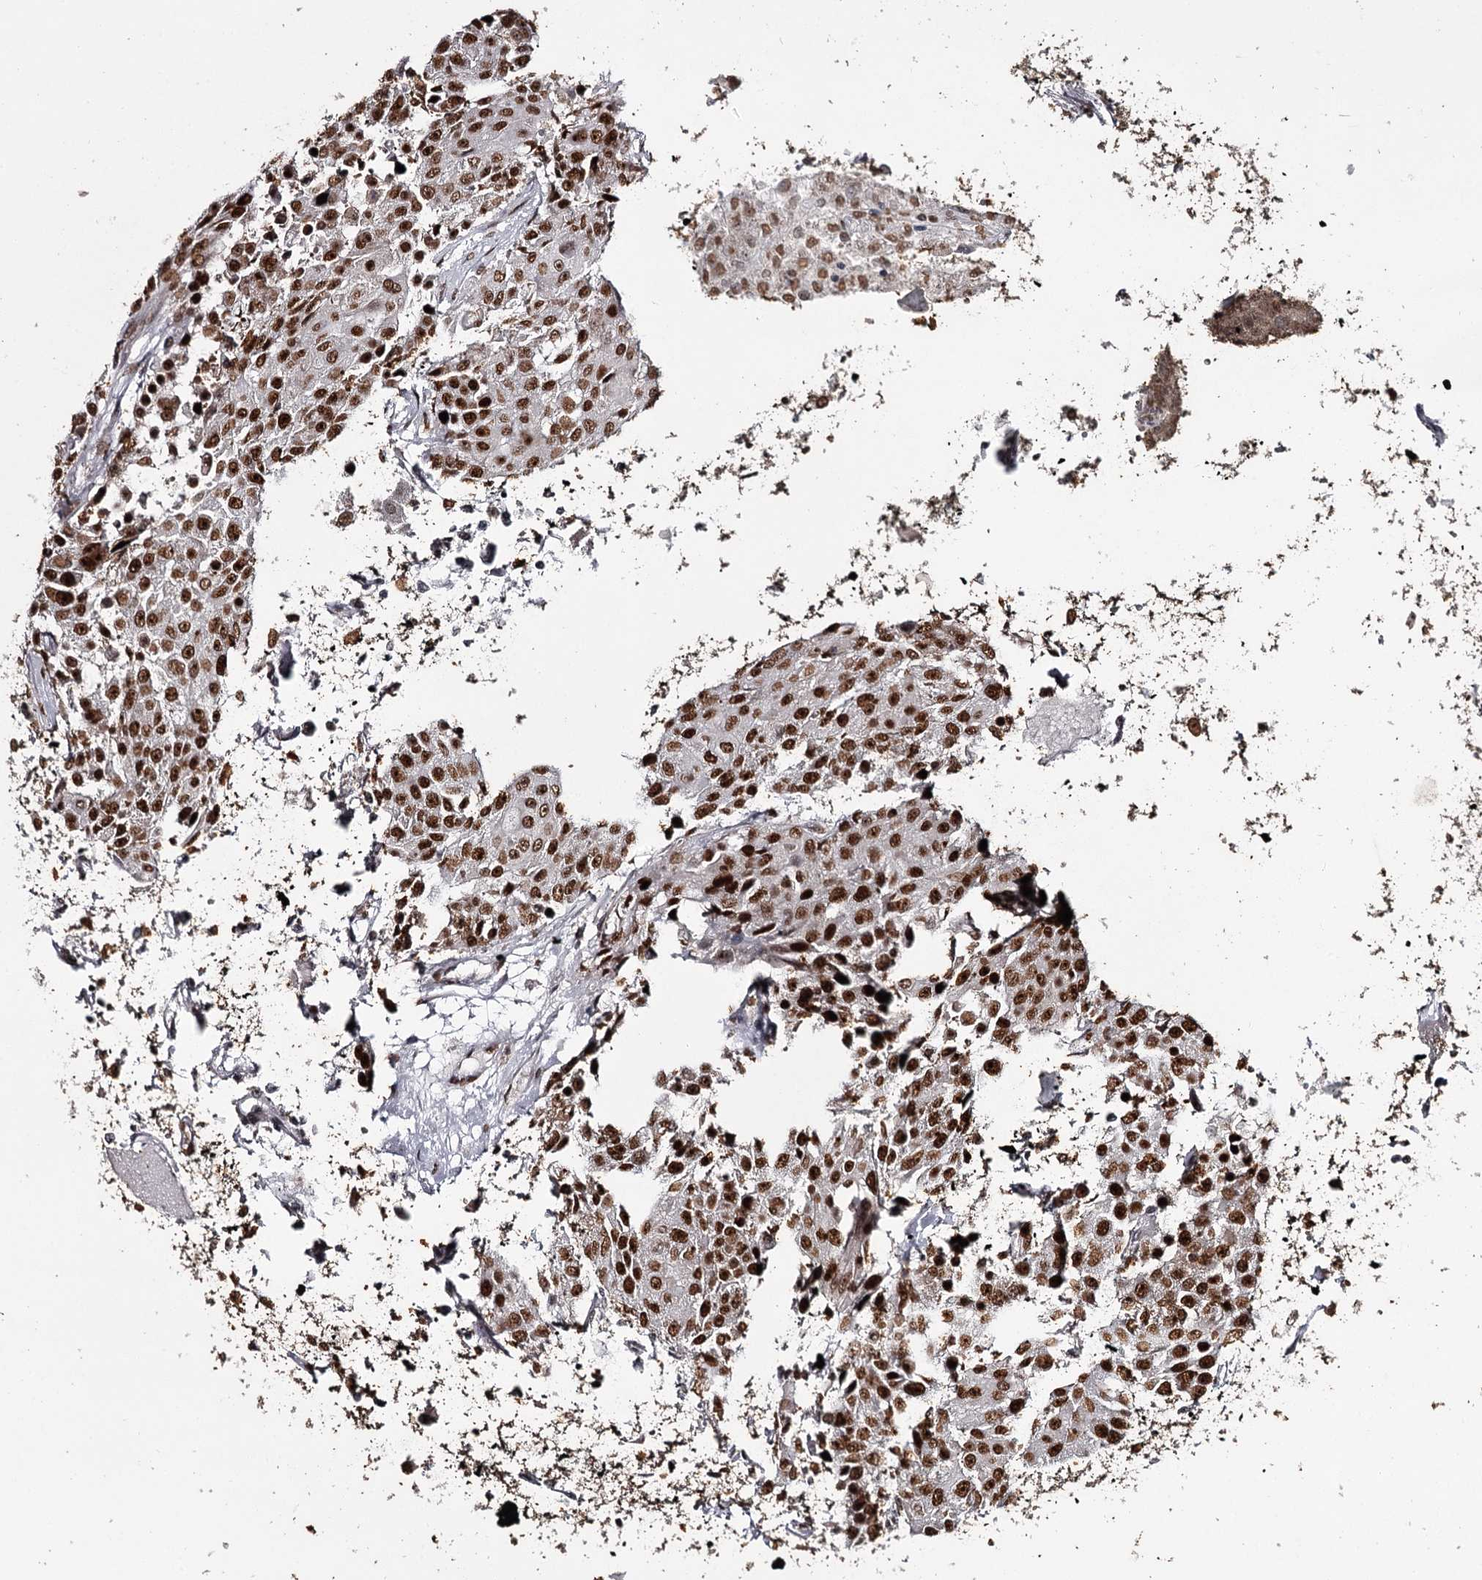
{"staining": {"intensity": "strong", "quantity": ">75%", "location": "nuclear"}, "tissue": "renal cancer", "cell_type": "Tumor cells", "image_type": "cancer", "snomed": [{"axis": "morphology", "description": "Adenocarcinoma, NOS"}, {"axis": "topography", "description": "Kidney"}], "caption": "Renal cancer tissue reveals strong nuclear staining in about >75% of tumor cells The staining was performed using DAB (3,3'-diaminobenzidine), with brown indicating positive protein expression. Nuclei are stained blue with hematoxylin.", "gene": "THYN1", "patient": {"sex": "female", "age": 52}}